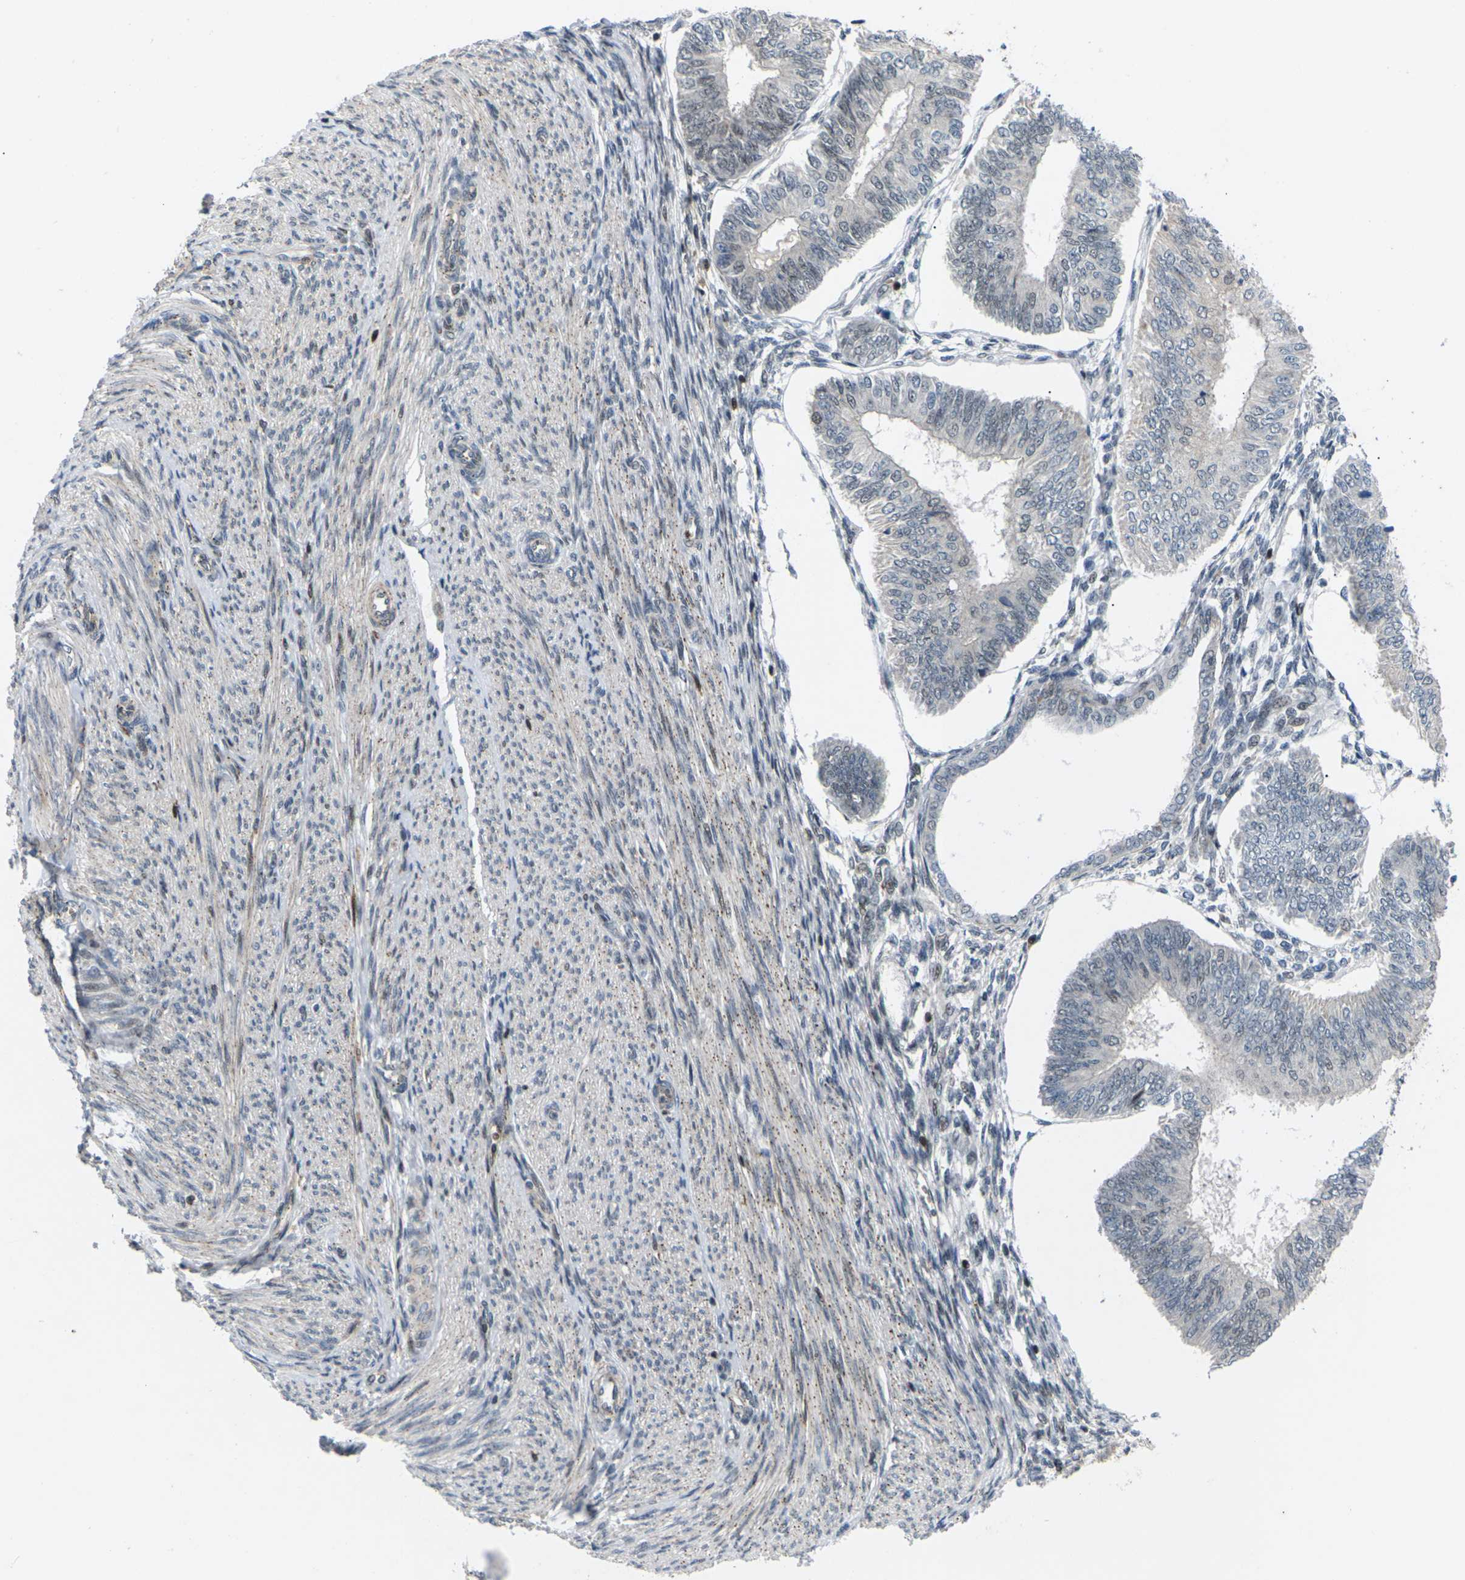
{"staining": {"intensity": "negative", "quantity": "none", "location": "none"}, "tissue": "endometrial cancer", "cell_type": "Tumor cells", "image_type": "cancer", "snomed": [{"axis": "morphology", "description": "Adenocarcinoma, NOS"}, {"axis": "topography", "description": "Endometrium"}], "caption": "Immunohistochemical staining of human adenocarcinoma (endometrial) reveals no significant staining in tumor cells.", "gene": "RPS6KA3", "patient": {"sex": "female", "age": 58}}